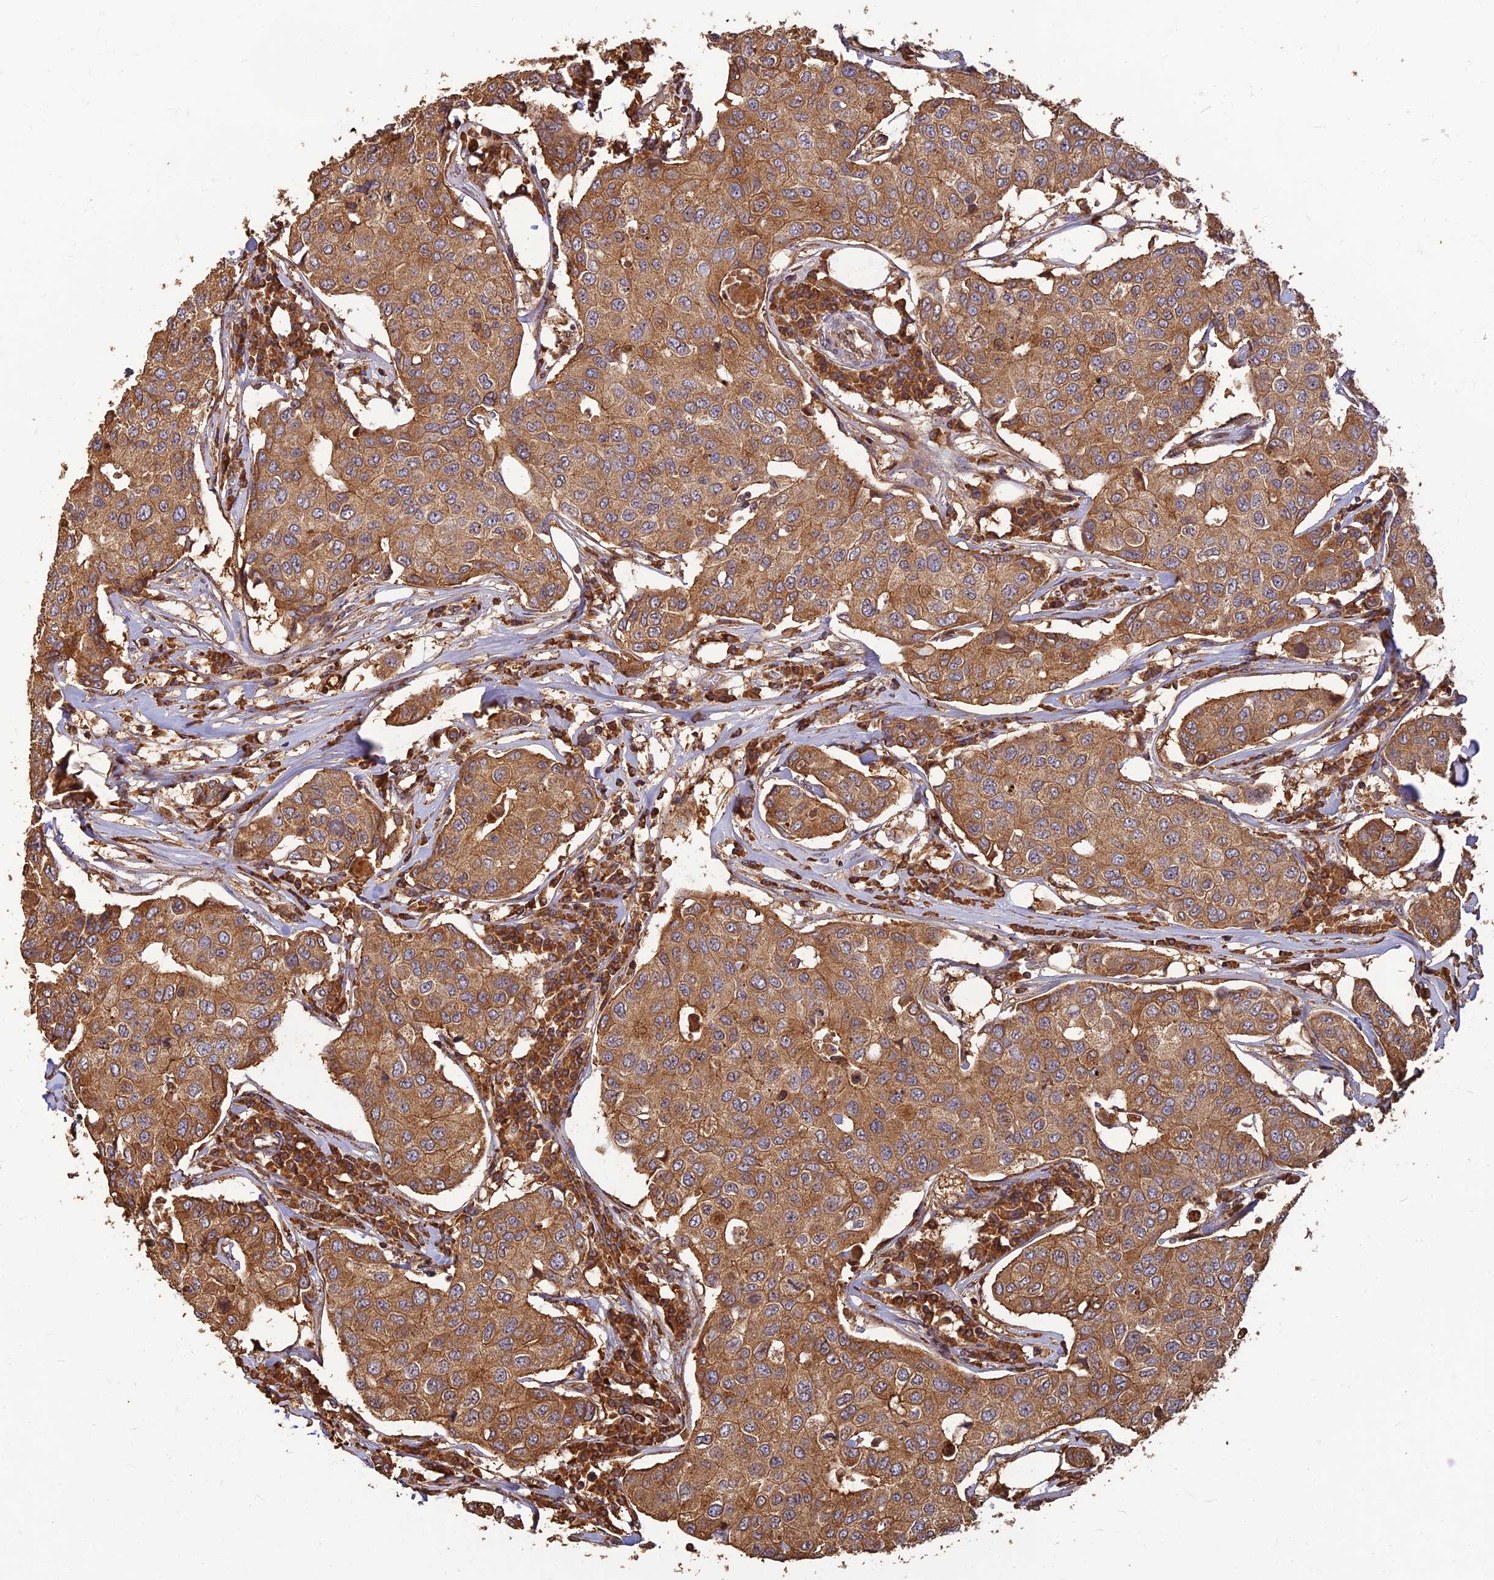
{"staining": {"intensity": "moderate", "quantity": ">75%", "location": "cytoplasmic/membranous"}, "tissue": "breast cancer", "cell_type": "Tumor cells", "image_type": "cancer", "snomed": [{"axis": "morphology", "description": "Duct carcinoma"}, {"axis": "topography", "description": "Breast"}], "caption": "High-power microscopy captured an immunohistochemistry (IHC) photomicrograph of invasive ductal carcinoma (breast), revealing moderate cytoplasmic/membranous positivity in approximately >75% of tumor cells.", "gene": "CORO1C", "patient": {"sex": "female", "age": 80}}